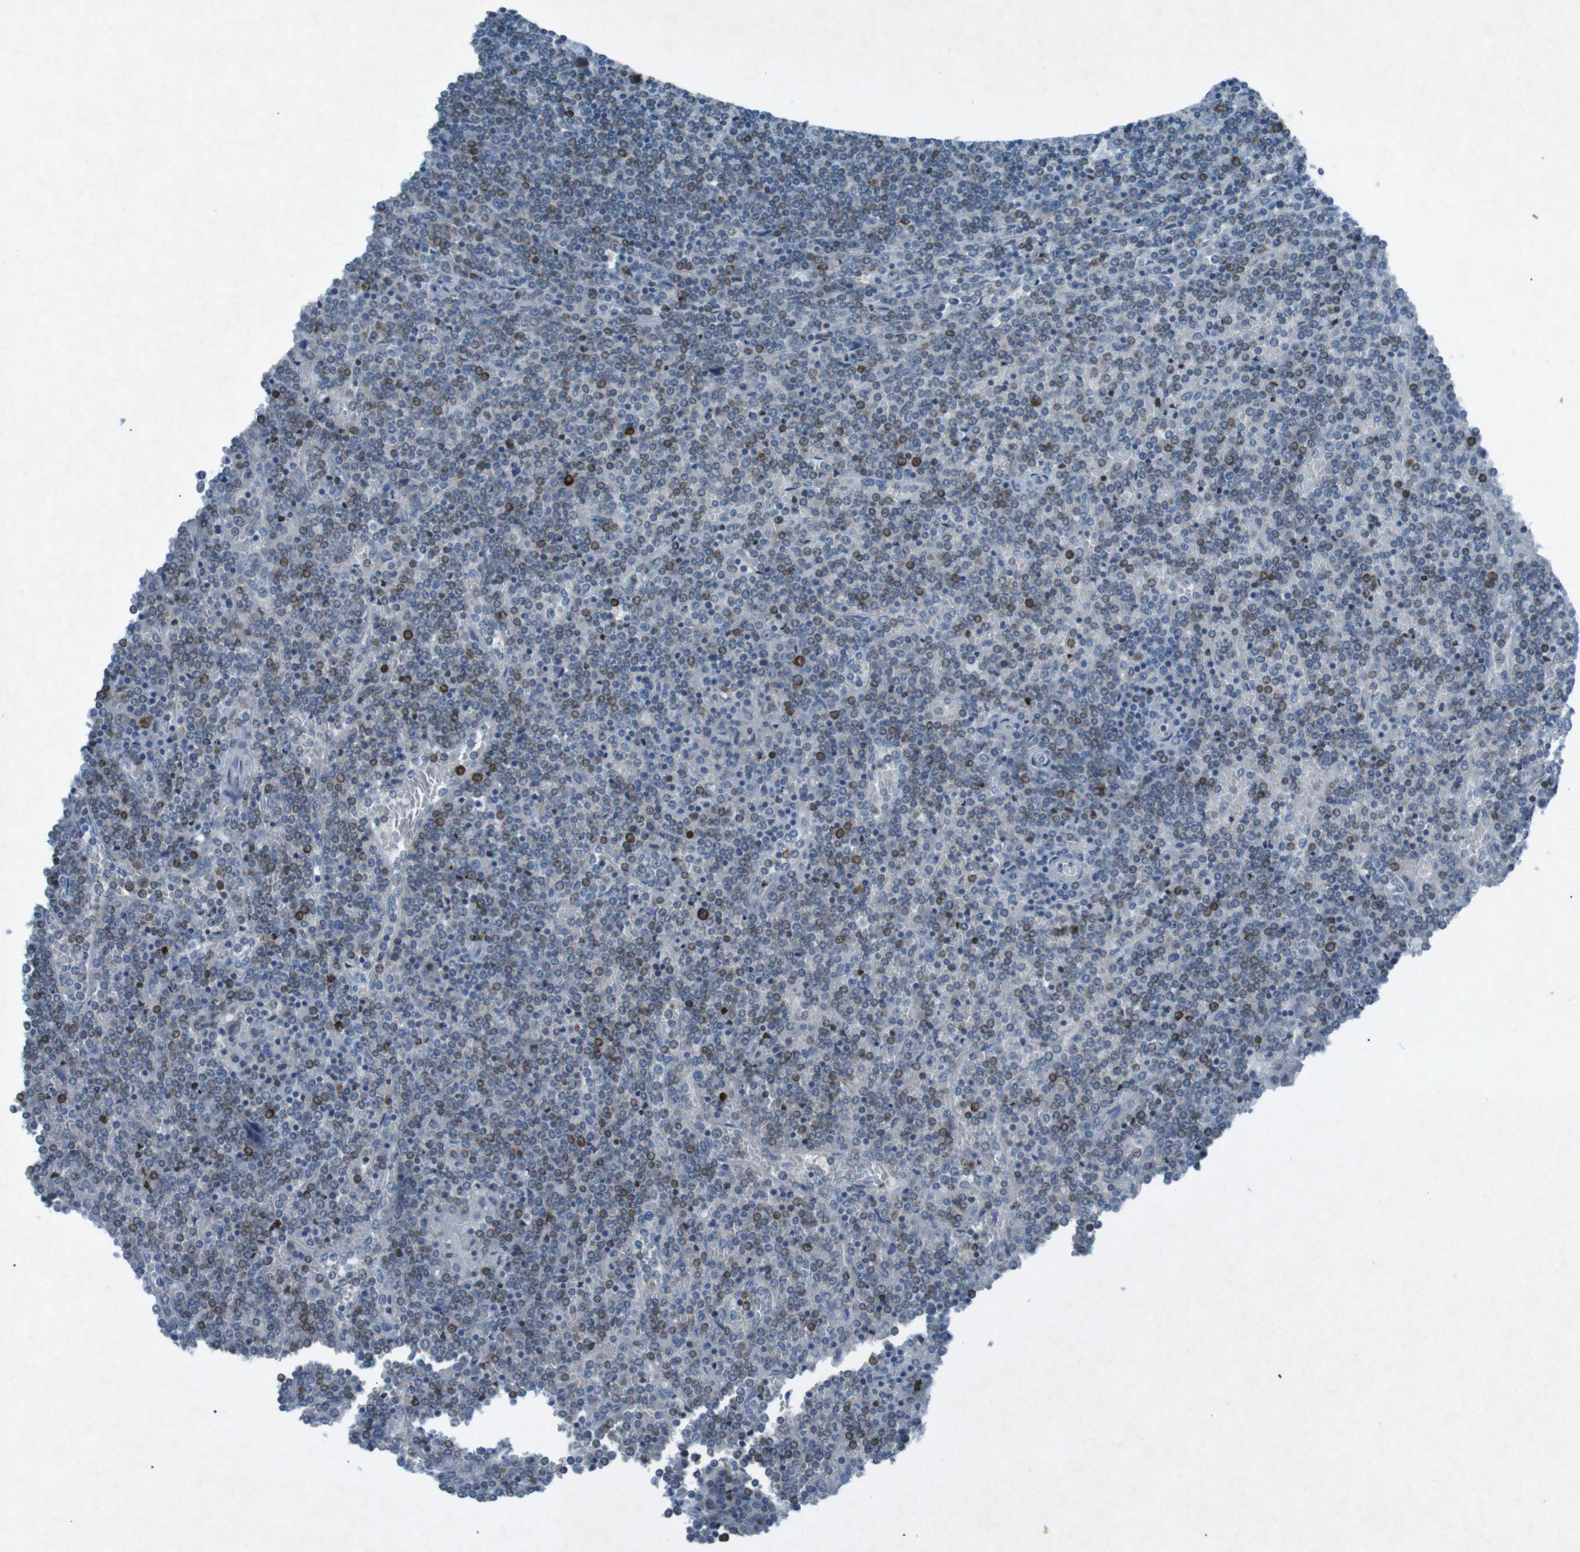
{"staining": {"intensity": "strong", "quantity": "<25%", "location": "cytoplasmic/membranous"}, "tissue": "lymphoma", "cell_type": "Tumor cells", "image_type": "cancer", "snomed": [{"axis": "morphology", "description": "Malignant lymphoma, non-Hodgkin's type, Low grade"}, {"axis": "topography", "description": "Spleen"}], "caption": "Lymphoma stained with DAB (3,3'-diaminobenzidine) immunohistochemistry (IHC) exhibits medium levels of strong cytoplasmic/membranous positivity in about <25% of tumor cells.", "gene": "FCRLA", "patient": {"sex": "female", "age": 19}}